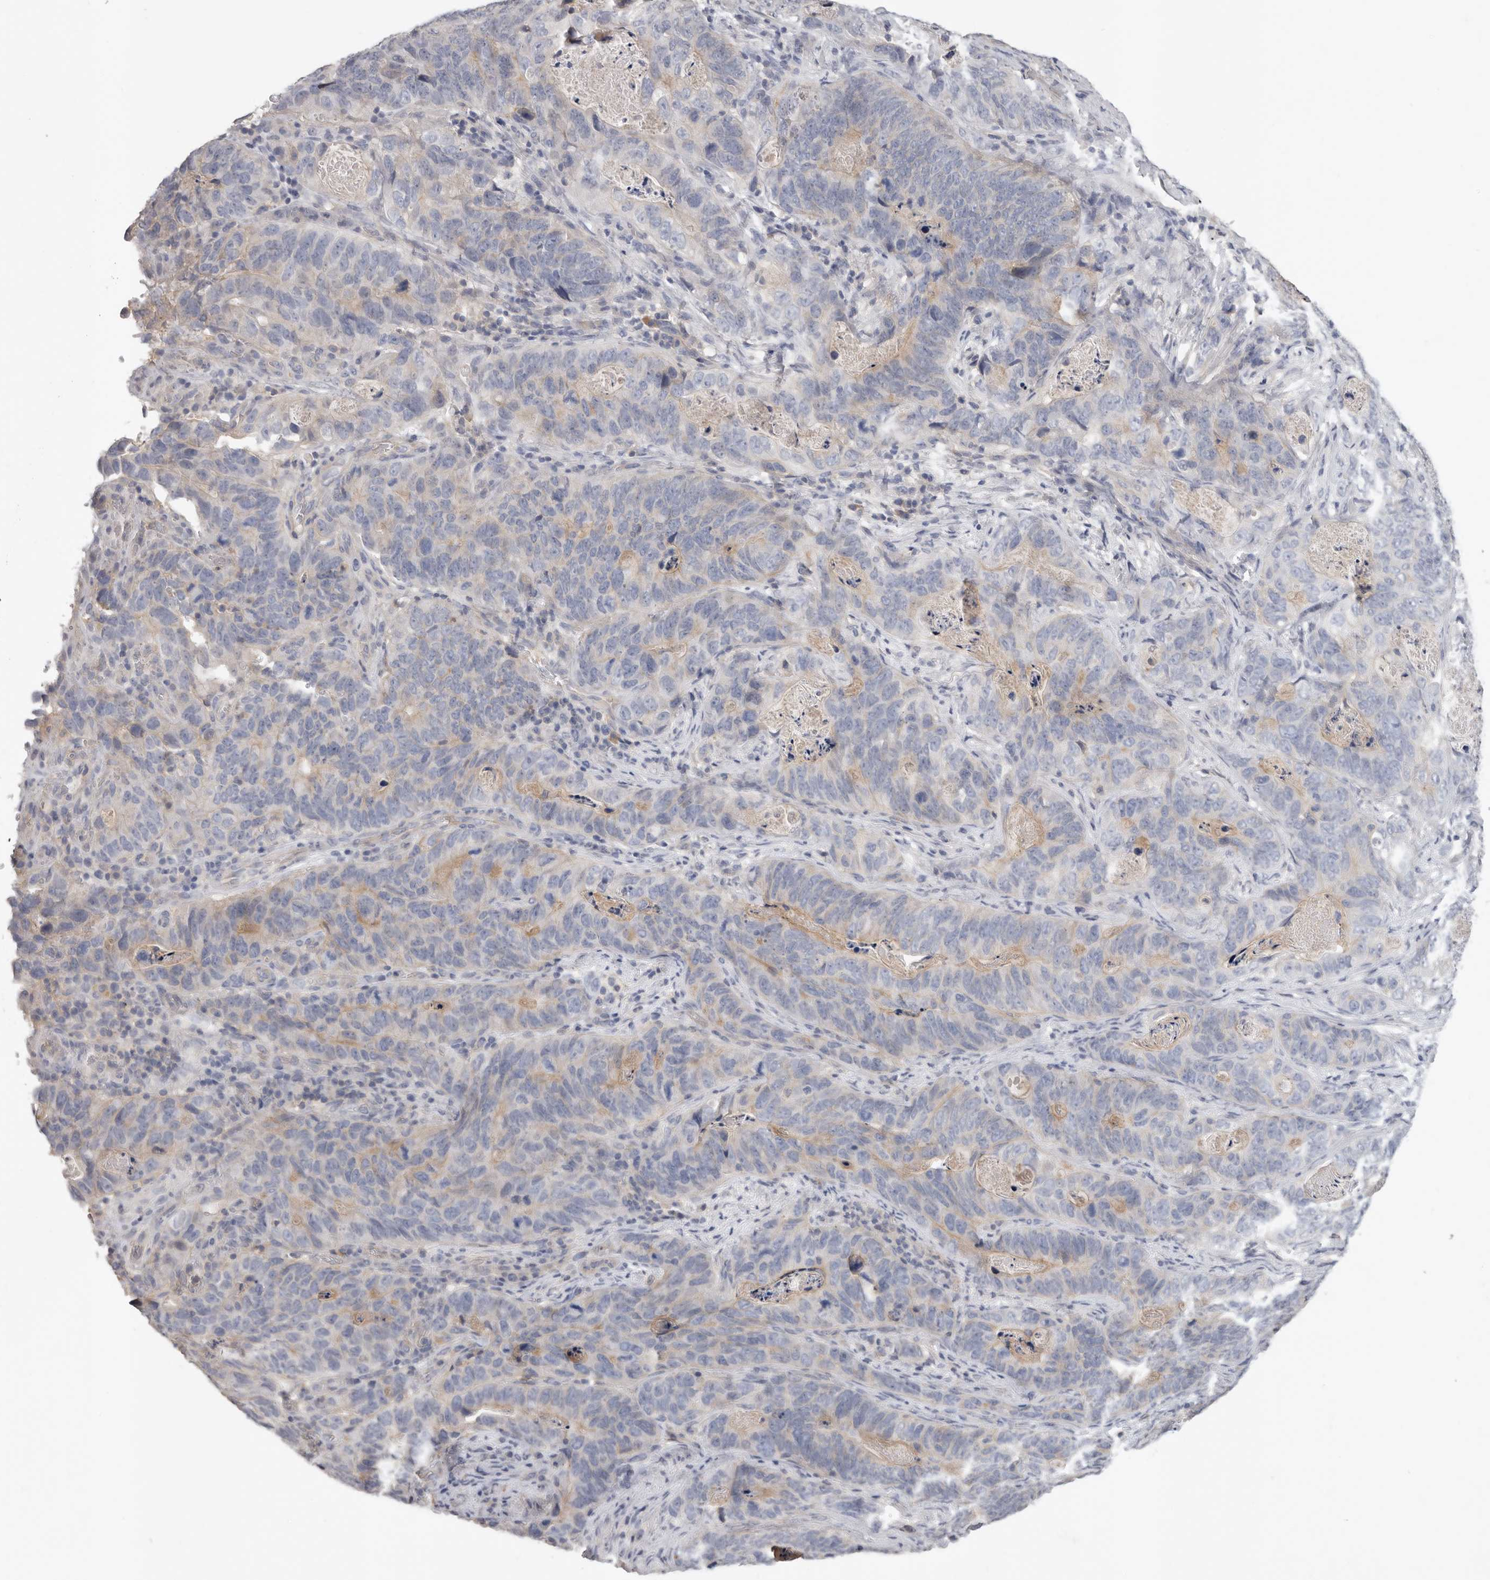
{"staining": {"intensity": "weak", "quantity": "<25%", "location": "cytoplasmic/membranous"}, "tissue": "stomach cancer", "cell_type": "Tumor cells", "image_type": "cancer", "snomed": [{"axis": "morphology", "description": "Normal tissue, NOS"}, {"axis": "morphology", "description": "Adenocarcinoma, NOS"}, {"axis": "topography", "description": "Stomach"}], "caption": "The IHC micrograph has no significant positivity in tumor cells of stomach cancer (adenocarcinoma) tissue.", "gene": "WDTC1", "patient": {"sex": "female", "age": 89}}